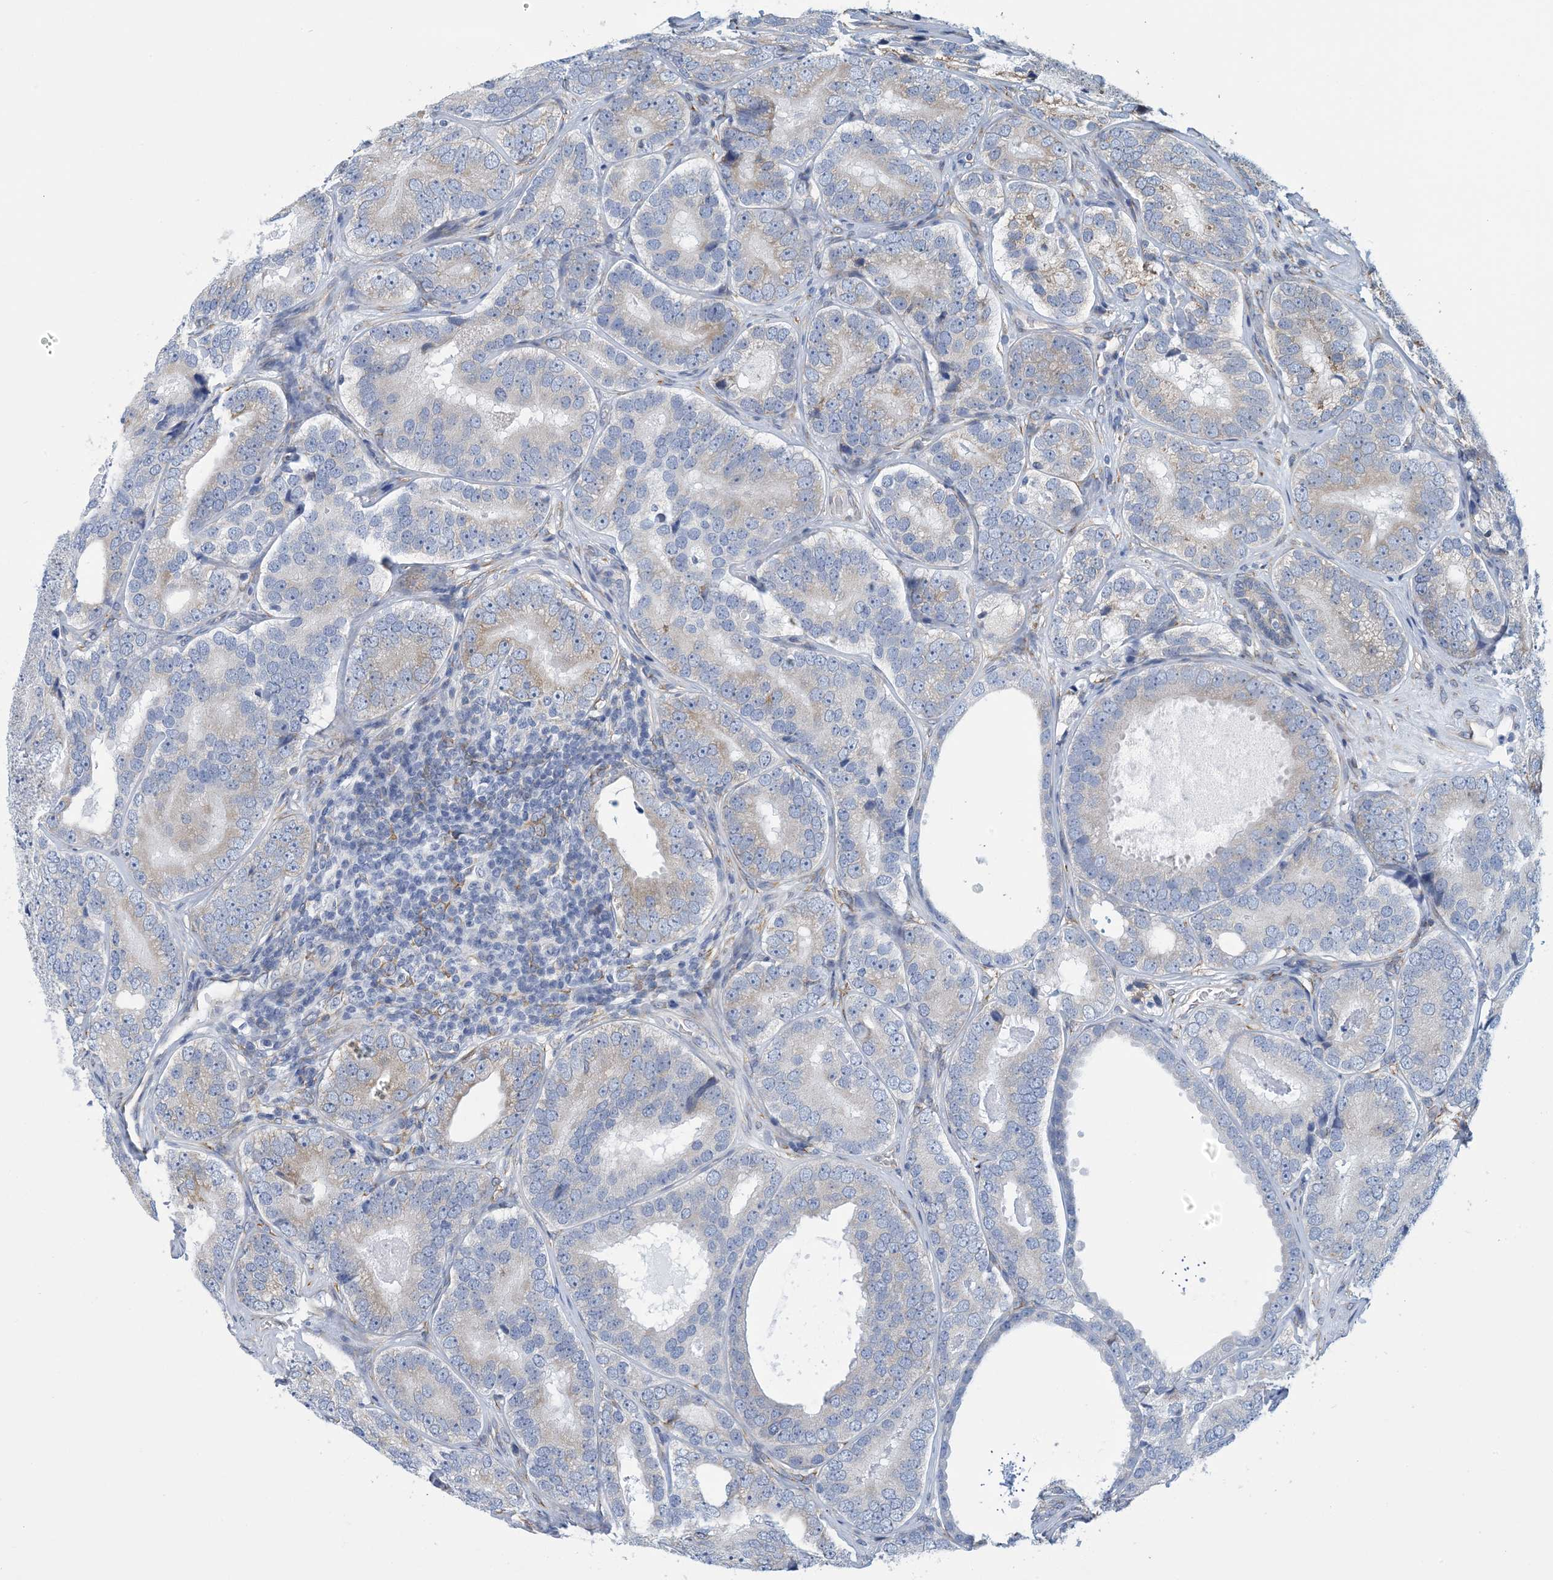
{"staining": {"intensity": "moderate", "quantity": "<25%", "location": "cytoplasmic/membranous"}, "tissue": "prostate cancer", "cell_type": "Tumor cells", "image_type": "cancer", "snomed": [{"axis": "morphology", "description": "Adenocarcinoma, High grade"}, {"axis": "topography", "description": "Prostate"}], "caption": "IHC histopathology image of neoplastic tissue: human prostate high-grade adenocarcinoma stained using IHC demonstrates low levels of moderate protein expression localized specifically in the cytoplasmic/membranous of tumor cells, appearing as a cytoplasmic/membranous brown color.", "gene": "CCDC14", "patient": {"sex": "male", "age": 56}}